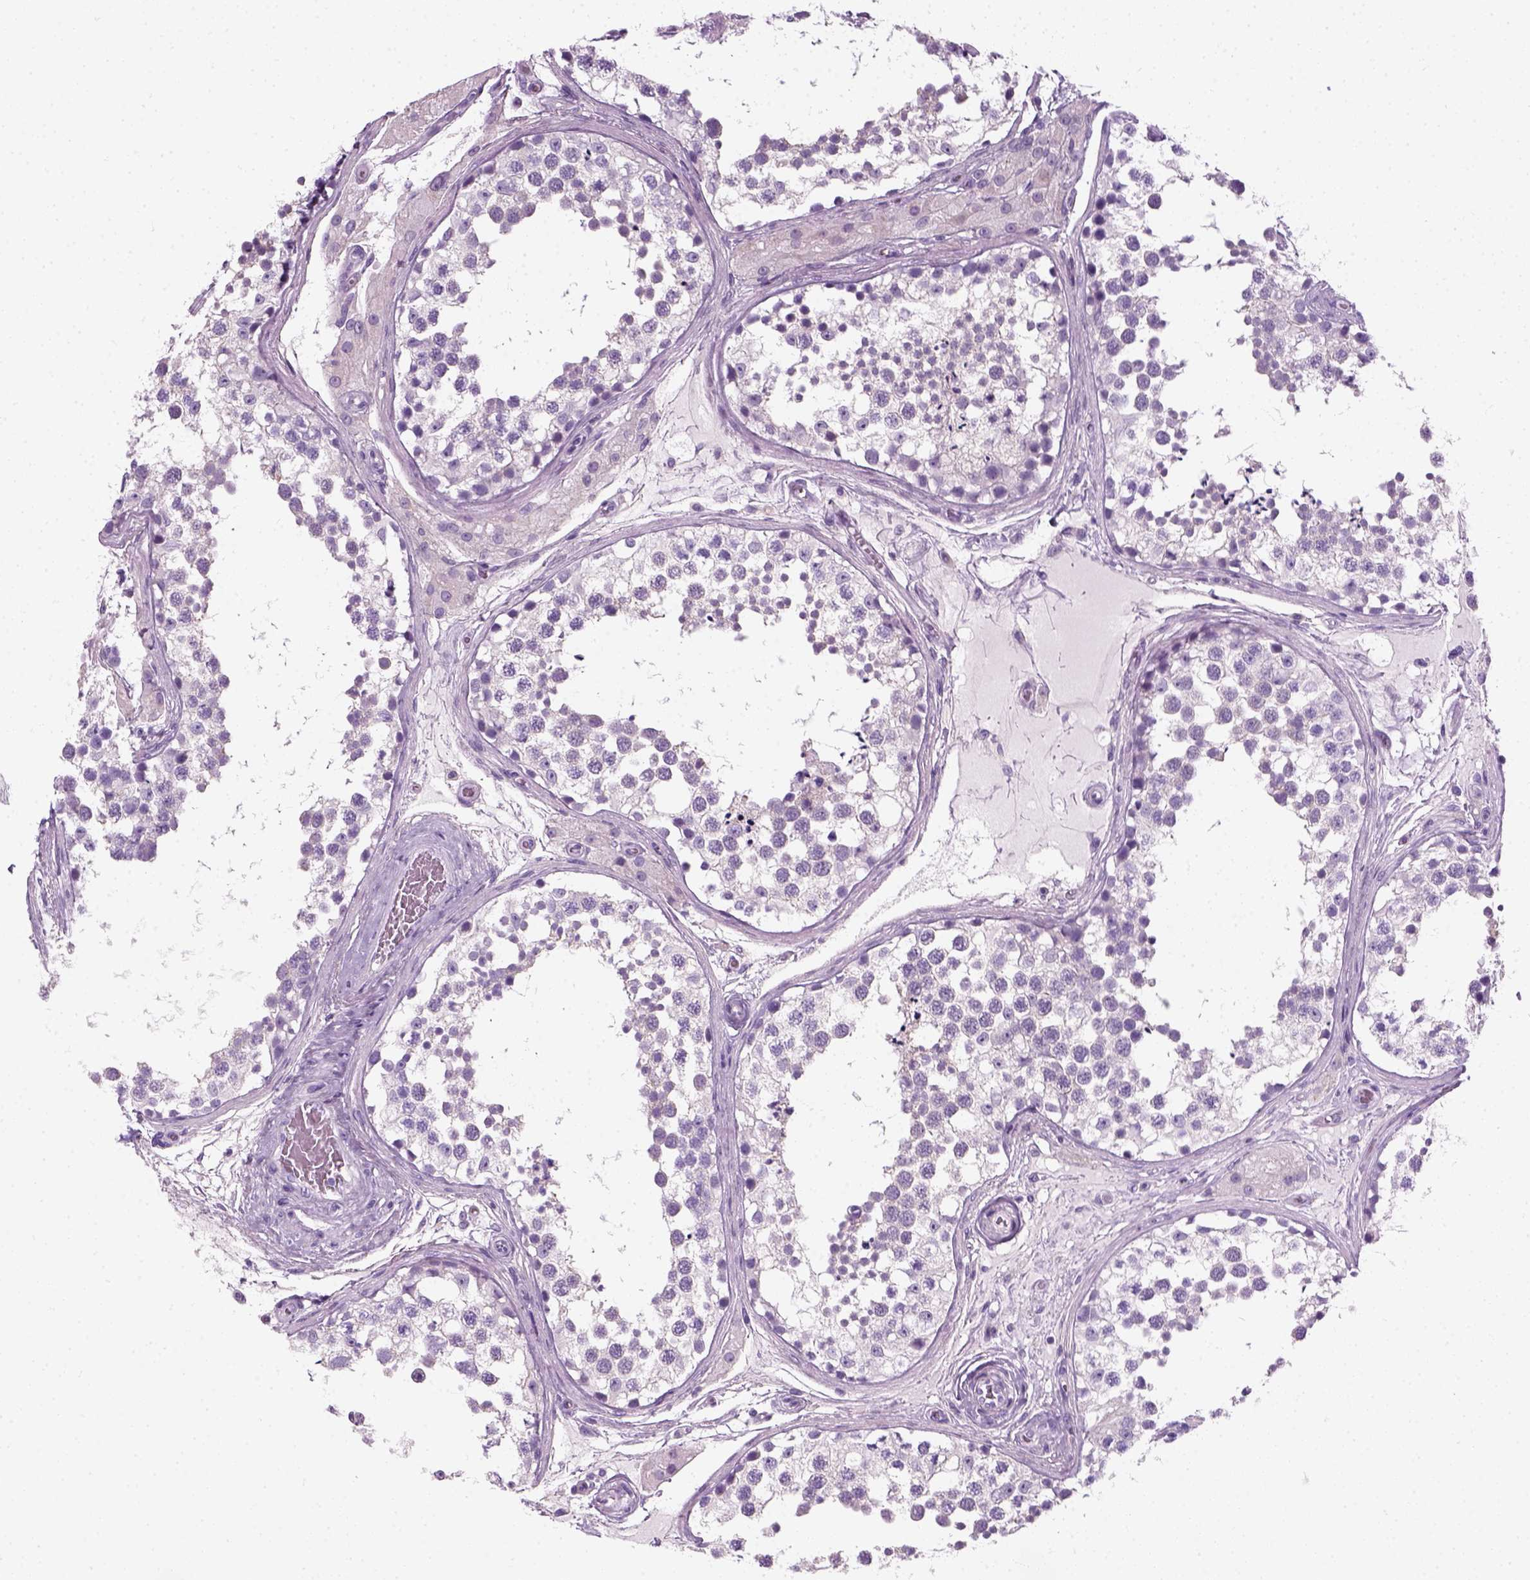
{"staining": {"intensity": "negative", "quantity": "none", "location": "none"}, "tissue": "testis", "cell_type": "Cells in seminiferous ducts", "image_type": "normal", "snomed": [{"axis": "morphology", "description": "Normal tissue, NOS"}, {"axis": "morphology", "description": "Seminoma, NOS"}, {"axis": "topography", "description": "Testis"}], "caption": "Cells in seminiferous ducts are negative for protein expression in normal human testis. (Brightfield microscopy of DAB IHC at high magnification).", "gene": "SLC12A5", "patient": {"sex": "male", "age": 65}}